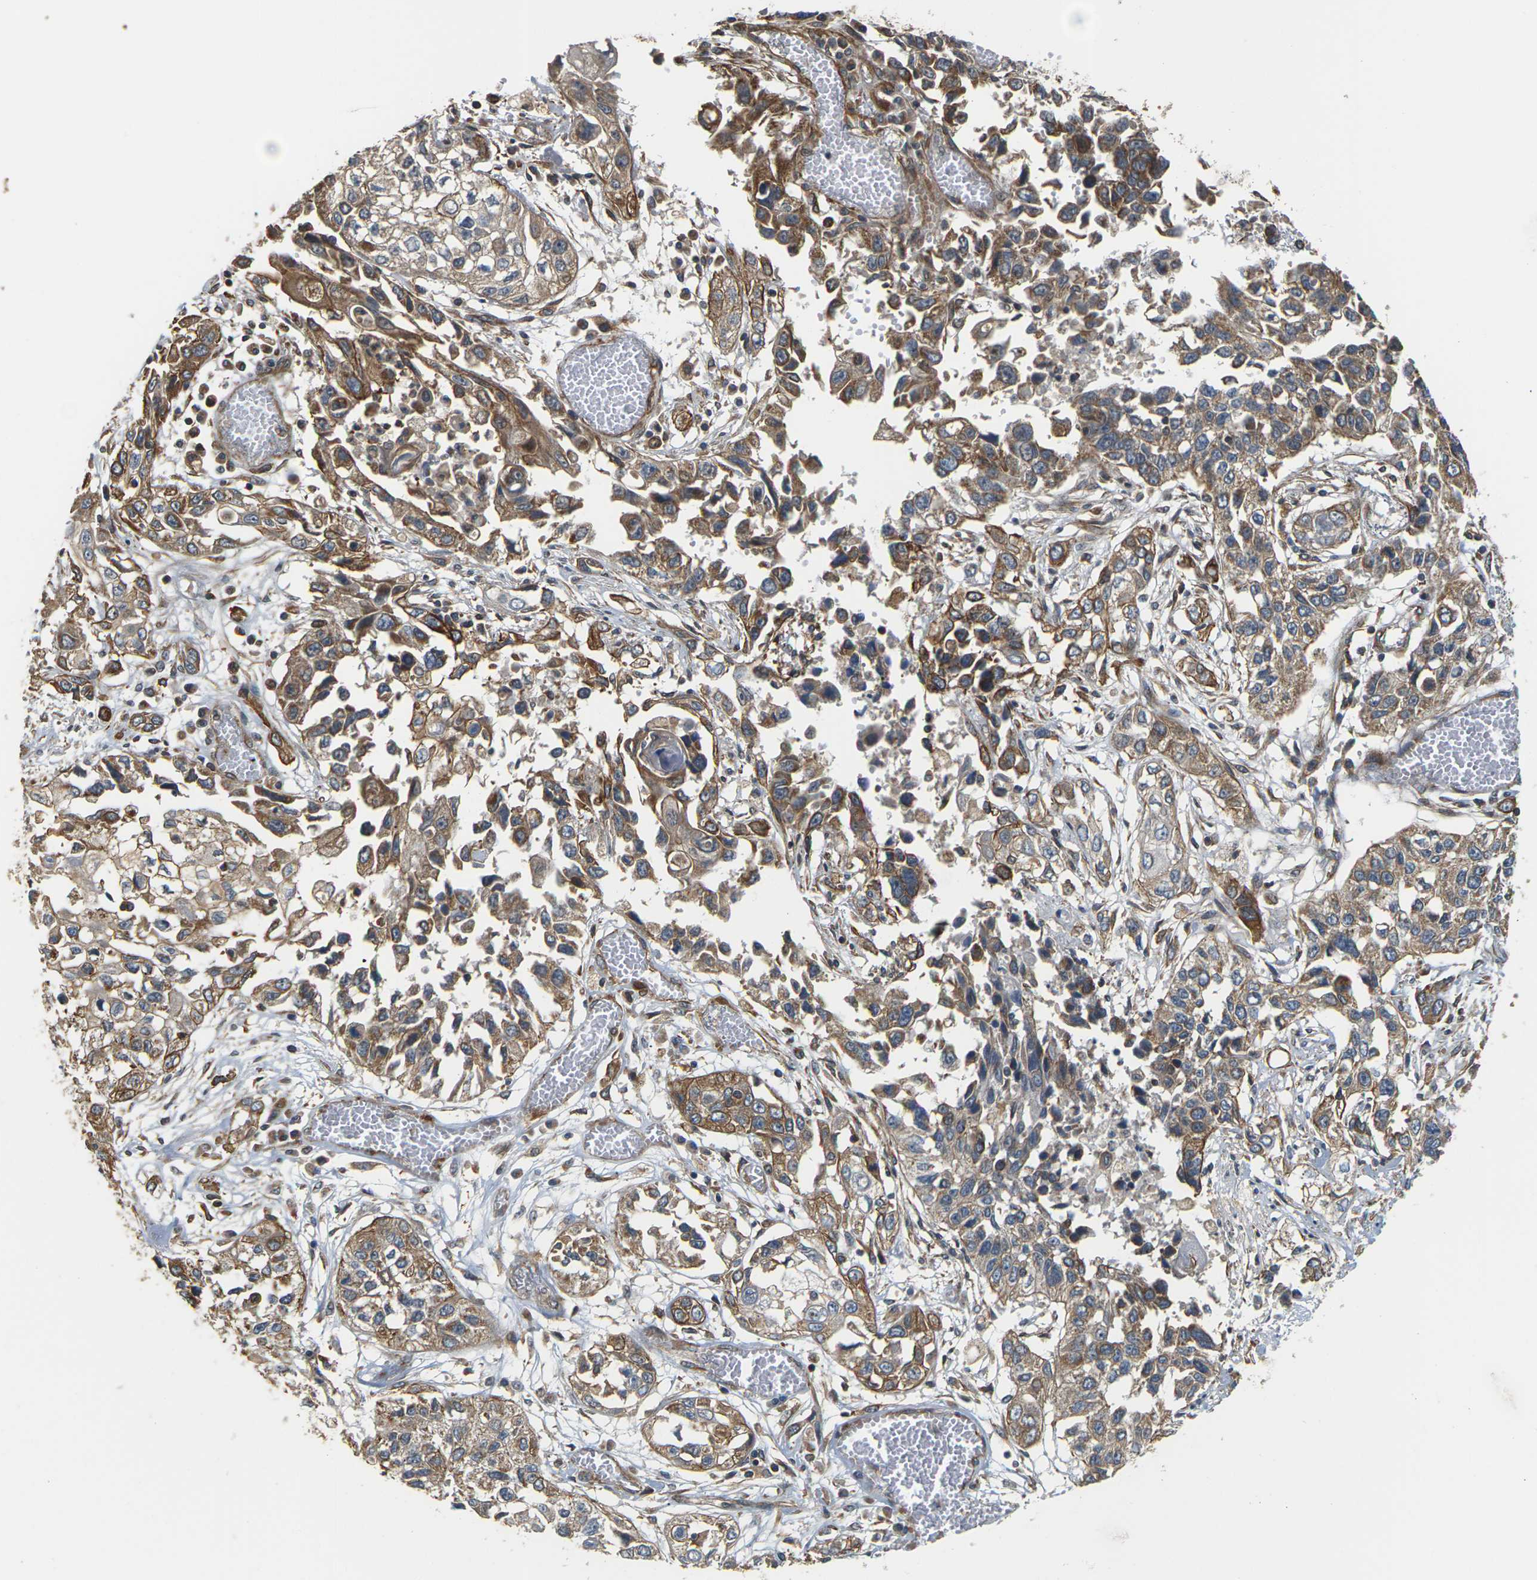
{"staining": {"intensity": "moderate", "quantity": ">75%", "location": "cytoplasmic/membranous"}, "tissue": "lung cancer", "cell_type": "Tumor cells", "image_type": "cancer", "snomed": [{"axis": "morphology", "description": "Squamous cell carcinoma, NOS"}, {"axis": "topography", "description": "Lung"}], "caption": "Squamous cell carcinoma (lung) stained with DAB IHC reveals medium levels of moderate cytoplasmic/membranous positivity in about >75% of tumor cells.", "gene": "PCDHB4", "patient": {"sex": "male", "age": 71}}